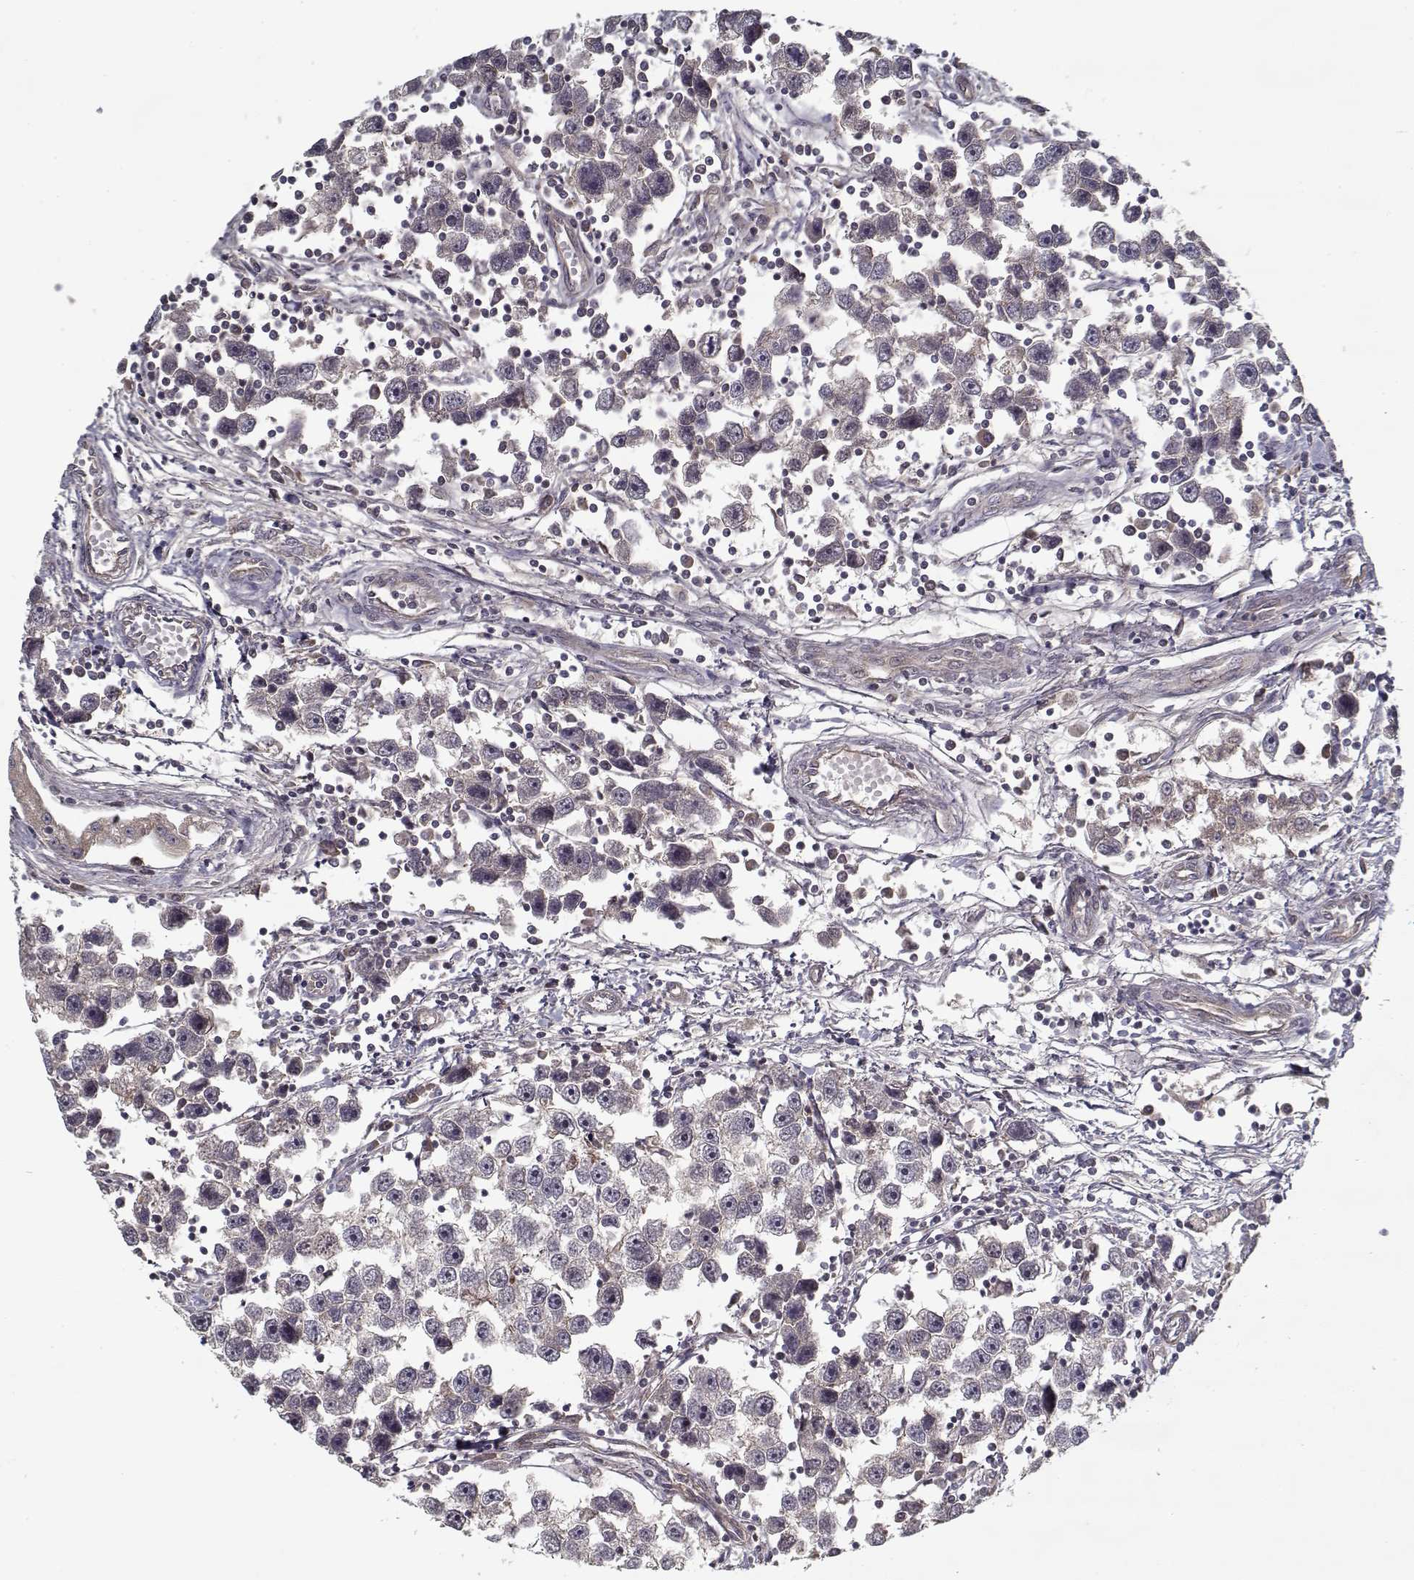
{"staining": {"intensity": "negative", "quantity": "none", "location": "none"}, "tissue": "testis cancer", "cell_type": "Tumor cells", "image_type": "cancer", "snomed": [{"axis": "morphology", "description": "Seminoma, NOS"}, {"axis": "topography", "description": "Testis"}], "caption": "There is no significant positivity in tumor cells of testis cancer (seminoma).", "gene": "PPP1R12A", "patient": {"sex": "male", "age": 30}}